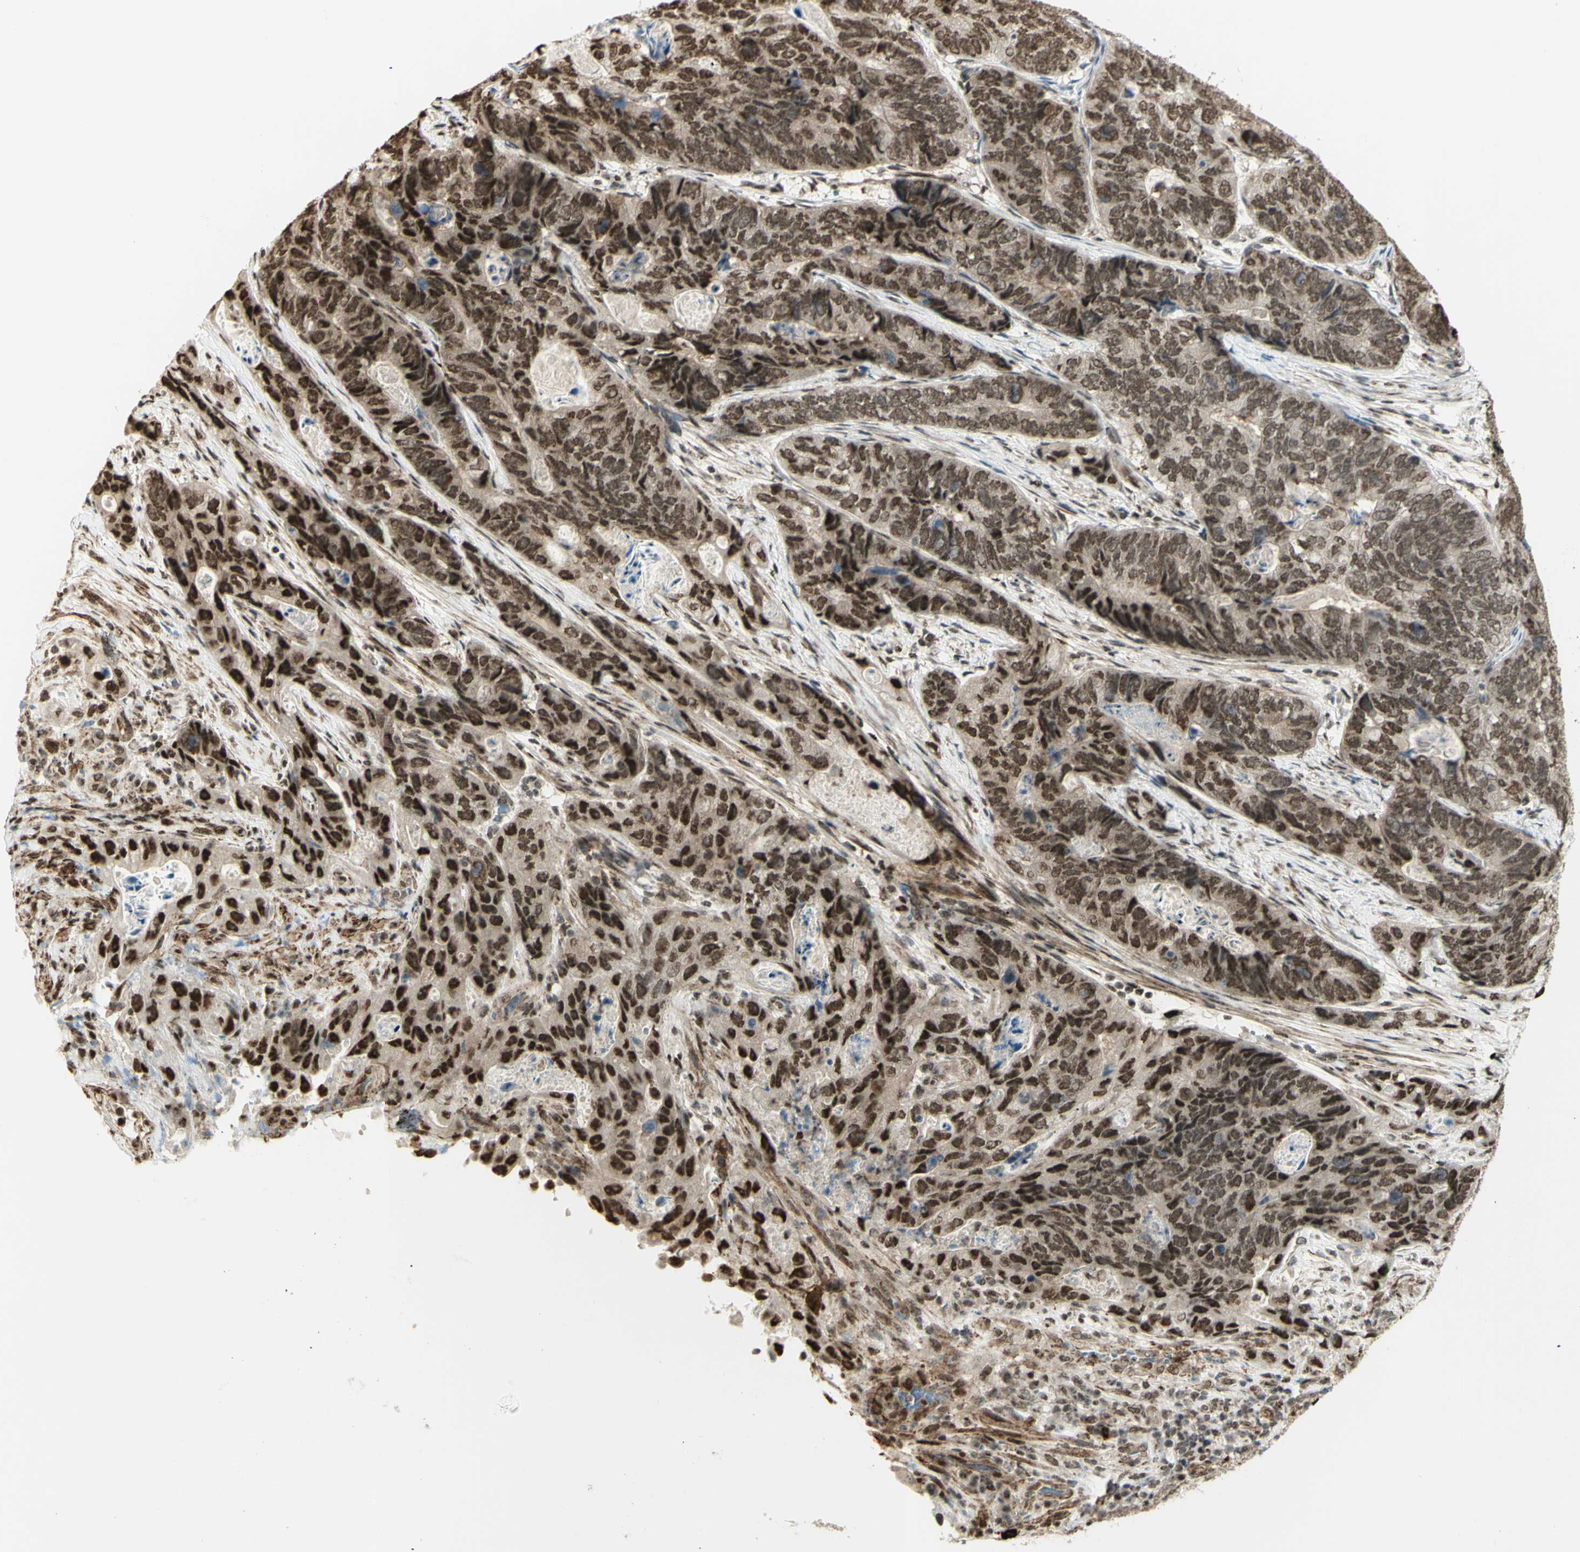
{"staining": {"intensity": "strong", "quantity": ">75%", "location": "nuclear"}, "tissue": "stomach cancer", "cell_type": "Tumor cells", "image_type": "cancer", "snomed": [{"axis": "morphology", "description": "Adenocarcinoma, NOS"}, {"axis": "topography", "description": "Stomach"}], "caption": "Approximately >75% of tumor cells in stomach cancer (adenocarcinoma) reveal strong nuclear protein staining as visualized by brown immunohistochemical staining.", "gene": "ZMYM6", "patient": {"sex": "female", "age": 89}}